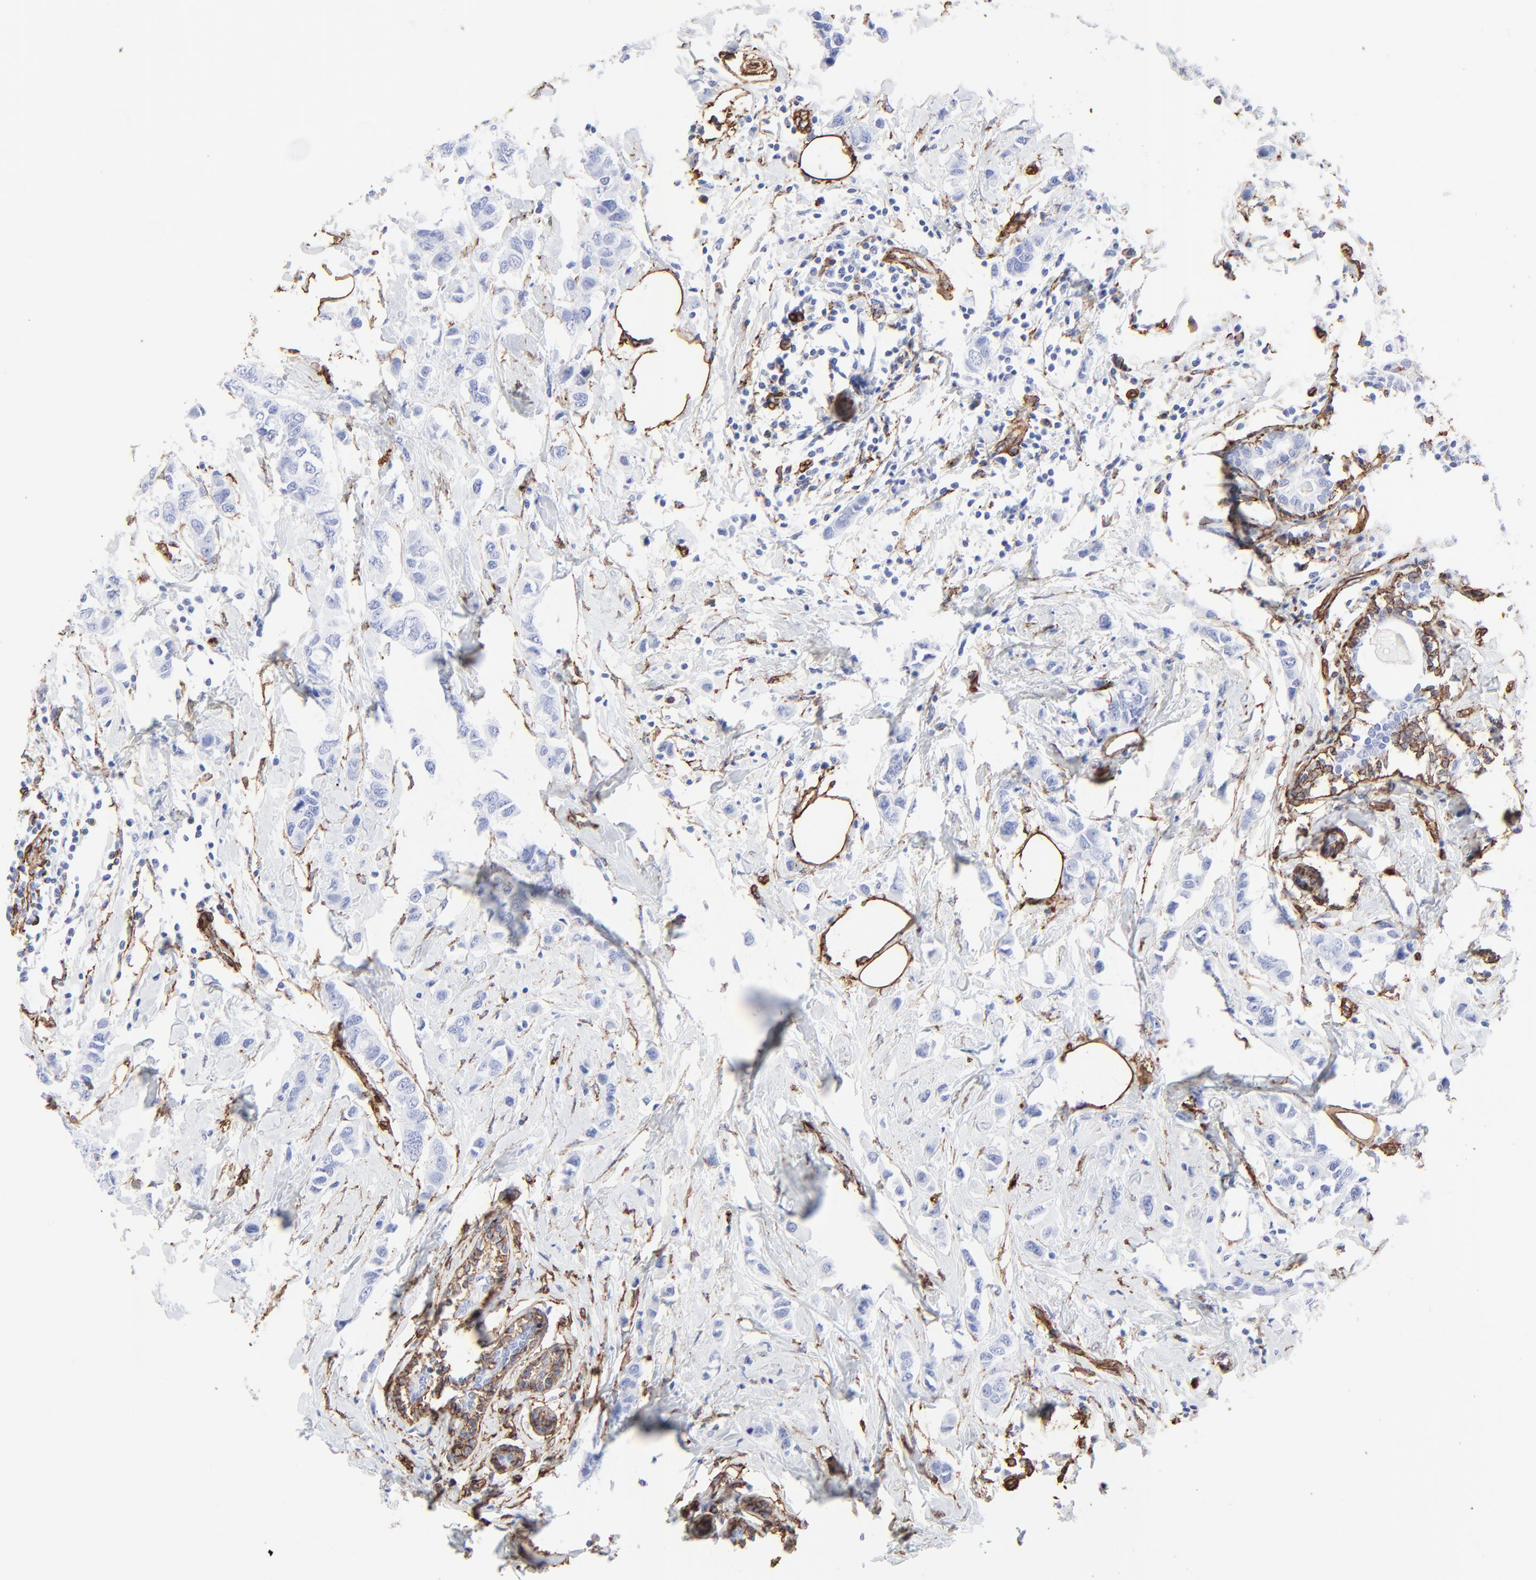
{"staining": {"intensity": "negative", "quantity": "none", "location": "none"}, "tissue": "breast cancer", "cell_type": "Tumor cells", "image_type": "cancer", "snomed": [{"axis": "morphology", "description": "Normal tissue, NOS"}, {"axis": "morphology", "description": "Duct carcinoma"}, {"axis": "topography", "description": "Breast"}], "caption": "Breast intraductal carcinoma stained for a protein using immunohistochemistry reveals no expression tumor cells.", "gene": "CAV1", "patient": {"sex": "female", "age": 50}}